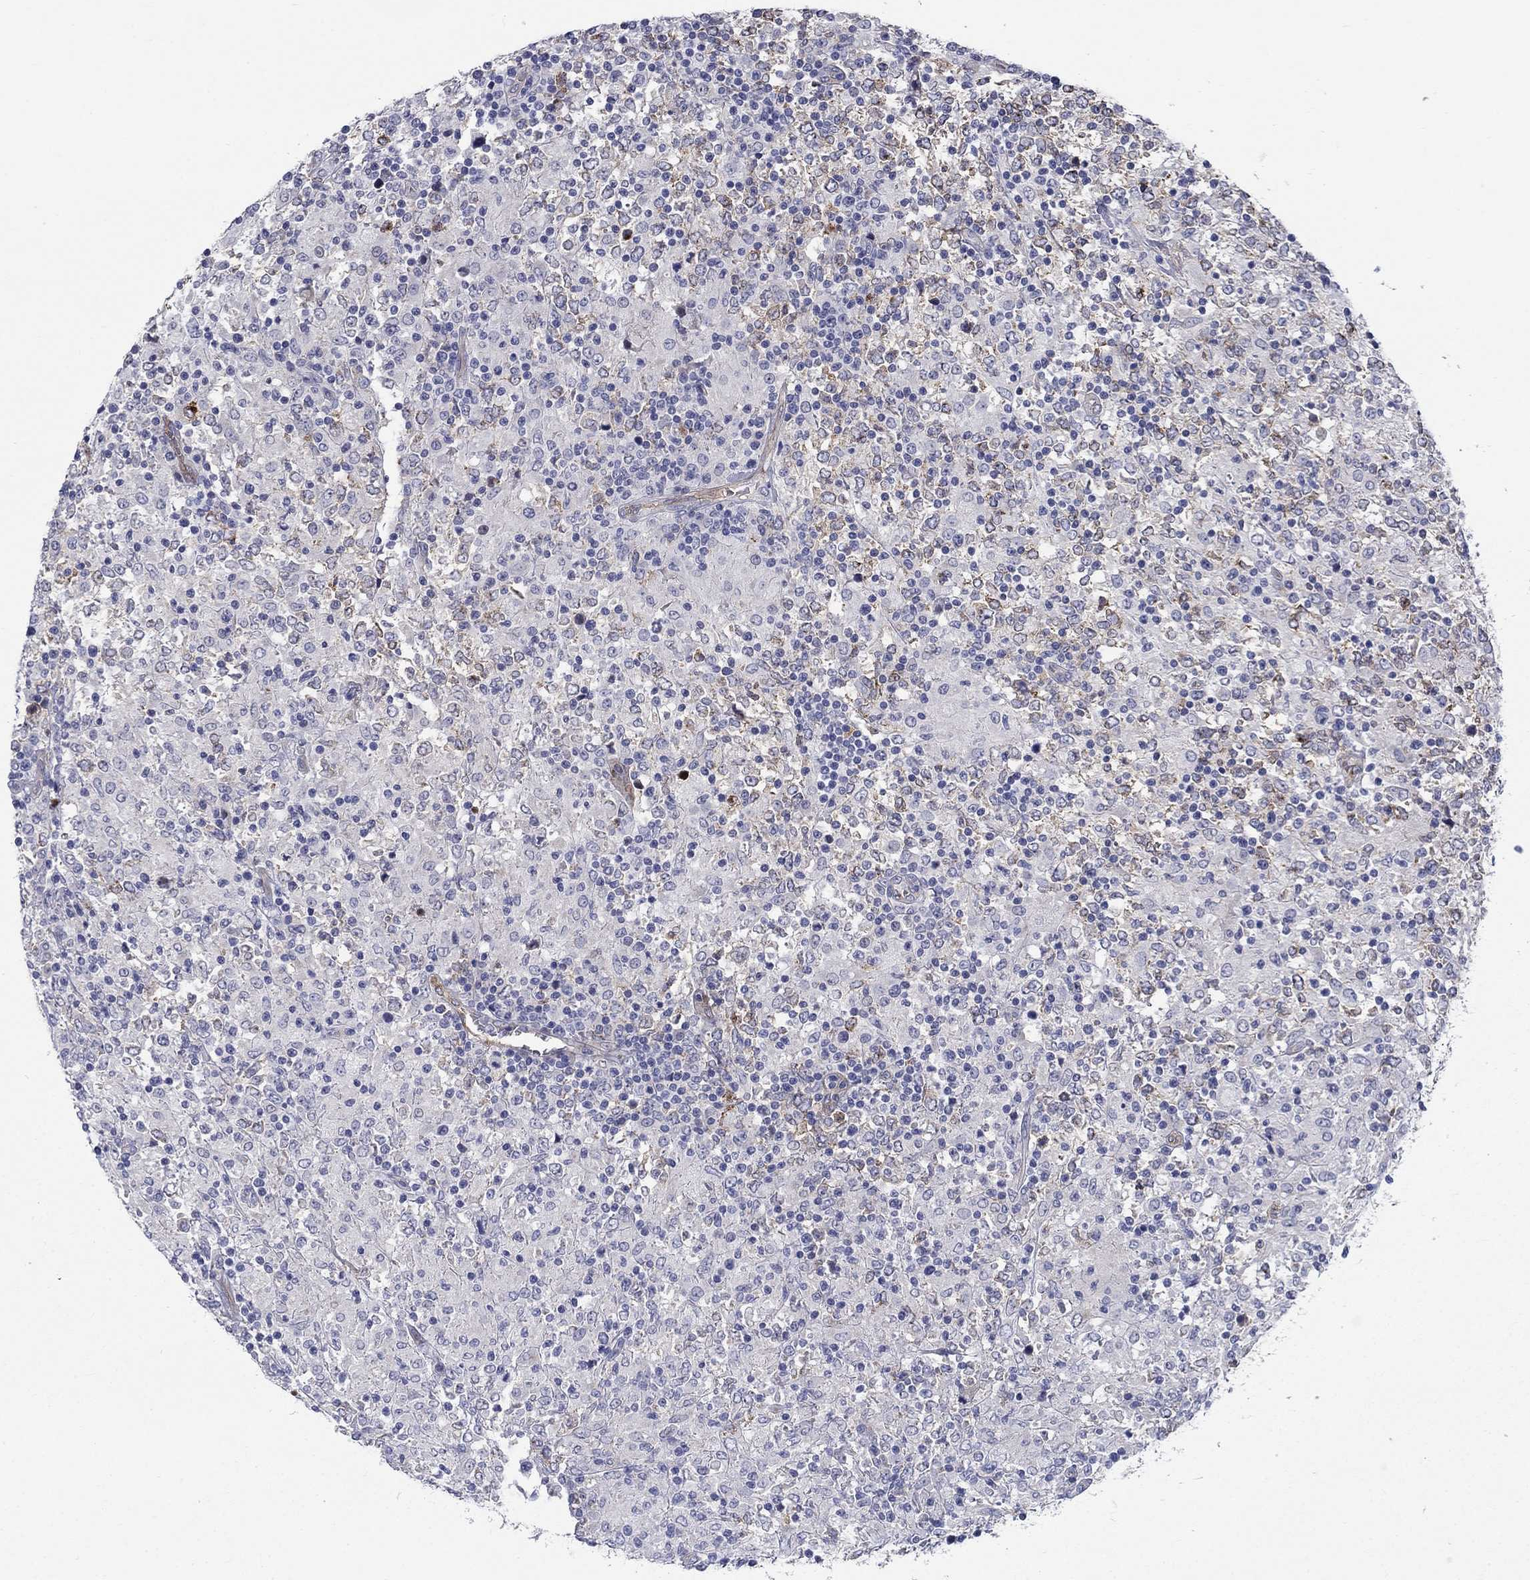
{"staining": {"intensity": "negative", "quantity": "none", "location": "none"}, "tissue": "lymphoma", "cell_type": "Tumor cells", "image_type": "cancer", "snomed": [{"axis": "morphology", "description": "Malignant lymphoma, non-Hodgkin's type, High grade"}, {"axis": "topography", "description": "Lymph node"}], "caption": "Immunohistochemistry (IHC) image of neoplastic tissue: human lymphoma stained with DAB demonstrates no significant protein staining in tumor cells.", "gene": "SLC1A1", "patient": {"sex": "female", "age": 84}}